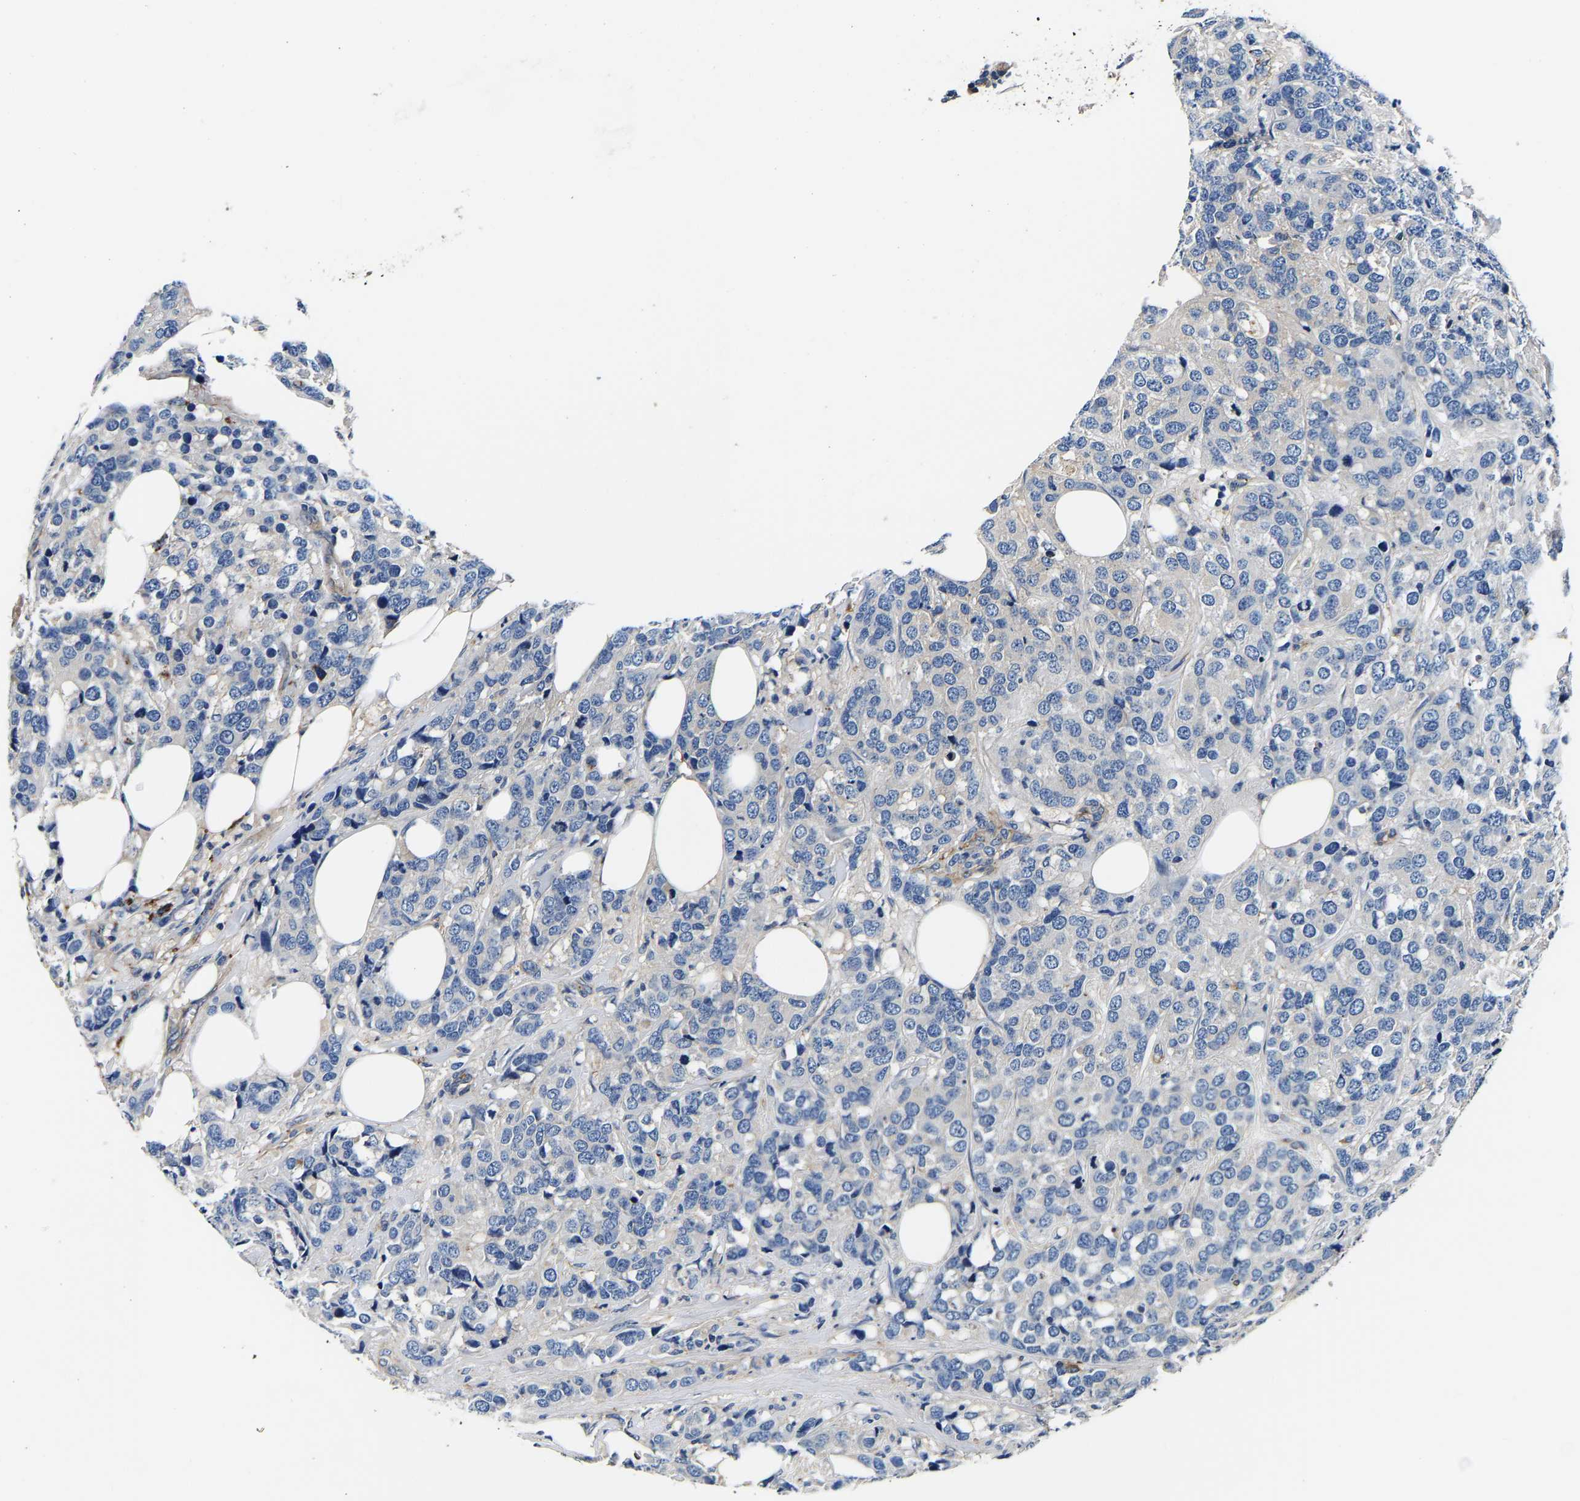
{"staining": {"intensity": "negative", "quantity": "none", "location": "none"}, "tissue": "breast cancer", "cell_type": "Tumor cells", "image_type": "cancer", "snomed": [{"axis": "morphology", "description": "Lobular carcinoma"}, {"axis": "topography", "description": "Breast"}], "caption": "The immunohistochemistry micrograph has no significant expression in tumor cells of breast cancer tissue.", "gene": "SH3GLB1", "patient": {"sex": "female", "age": 59}}